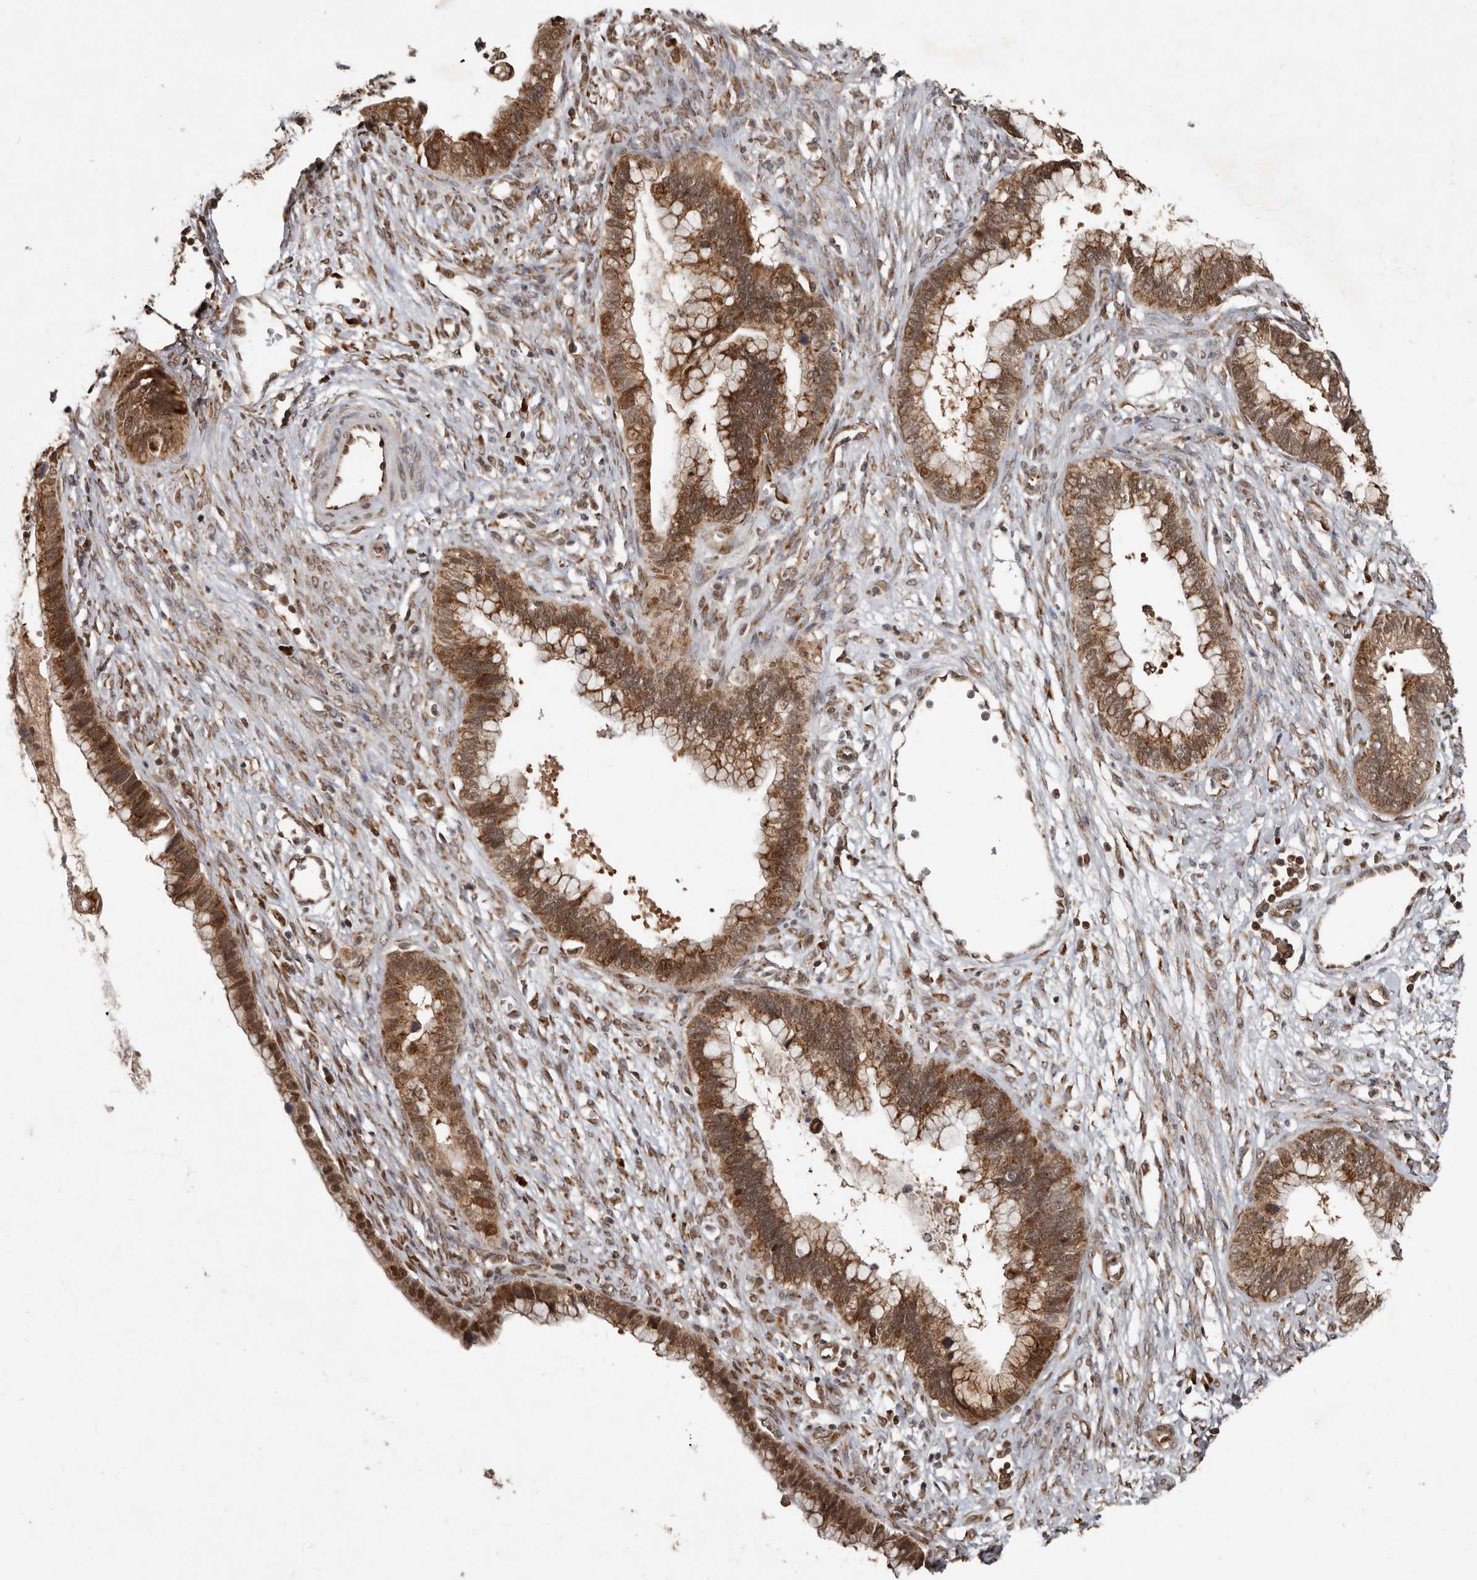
{"staining": {"intensity": "moderate", "quantity": ">75%", "location": "cytoplasmic/membranous,nuclear"}, "tissue": "cervical cancer", "cell_type": "Tumor cells", "image_type": "cancer", "snomed": [{"axis": "morphology", "description": "Adenocarcinoma, NOS"}, {"axis": "topography", "description": "Cervix"}], "caption": "Human cervical cancer (adenocarcinoma) stained for a protein (brown) displays moderate cytoplasmic/membranous and nuclear positive expression in about >75% of tumor cells.", "gene": "LRGUK", "patient": {"sex": "female", "age": 44}}